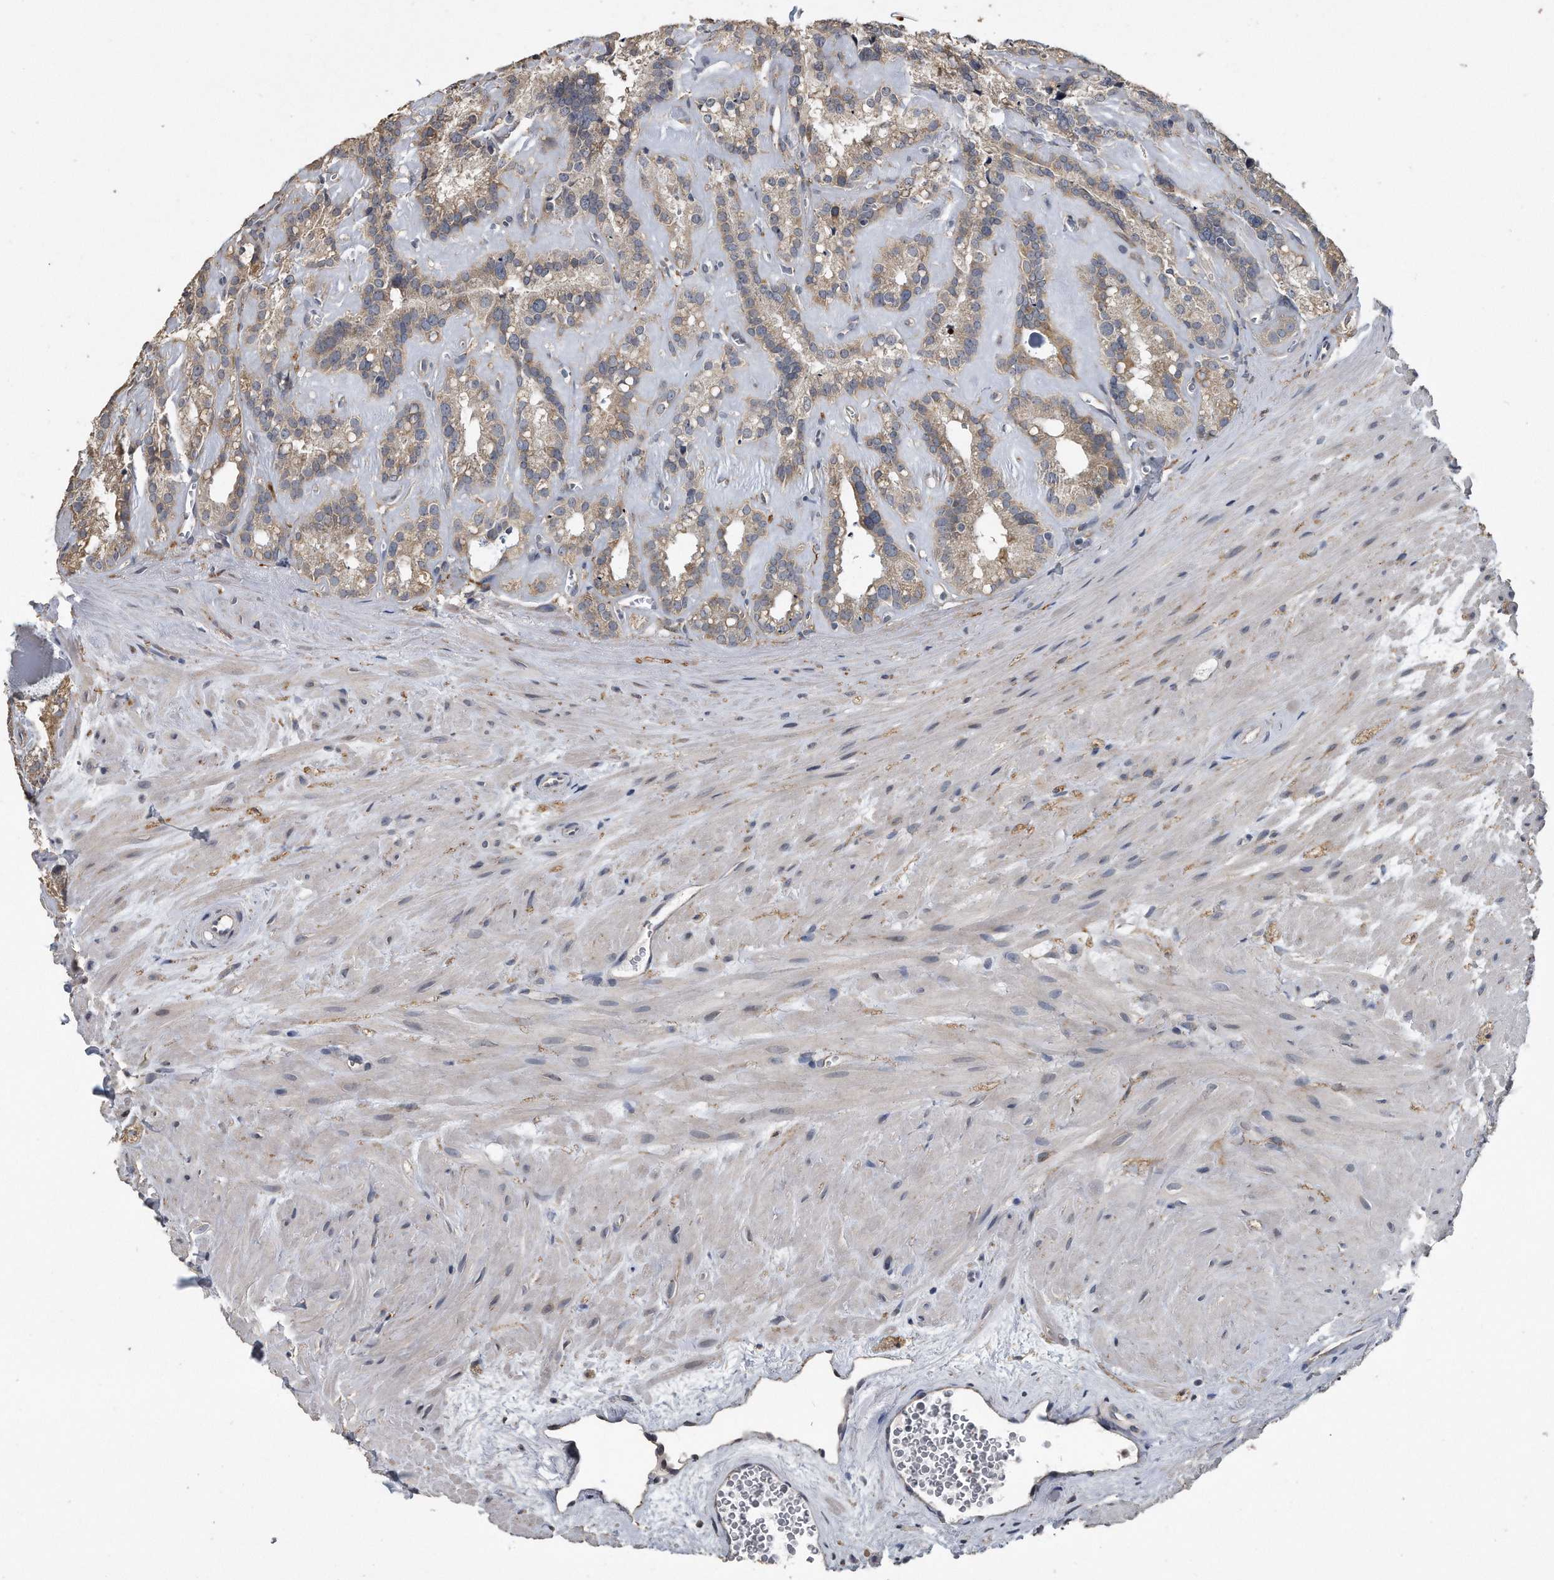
{"staining": {"intensity": "moderate", "quantity": "25%-75%", "location": "cytoplasmic/membranous"}, "tissue": "seminal vesicle", "cell_type": "Glandular cells", "image_type": "normal", "snomed": [{"axis": "morphology", "description": "Normal tissue, NOS"}, {"axis": "topography", "description": "Prostate"}, {"axis": "topography", "description": "Seminal veicle"}], "caption": "Protein expression analysis of benign seminal vesicle exhibits moderate cytoplasmic/membranous staining in approximately 25%-75% of glandular cells.", "gene": "PCLO", "patient": {"sex": "male", "age": 59}}